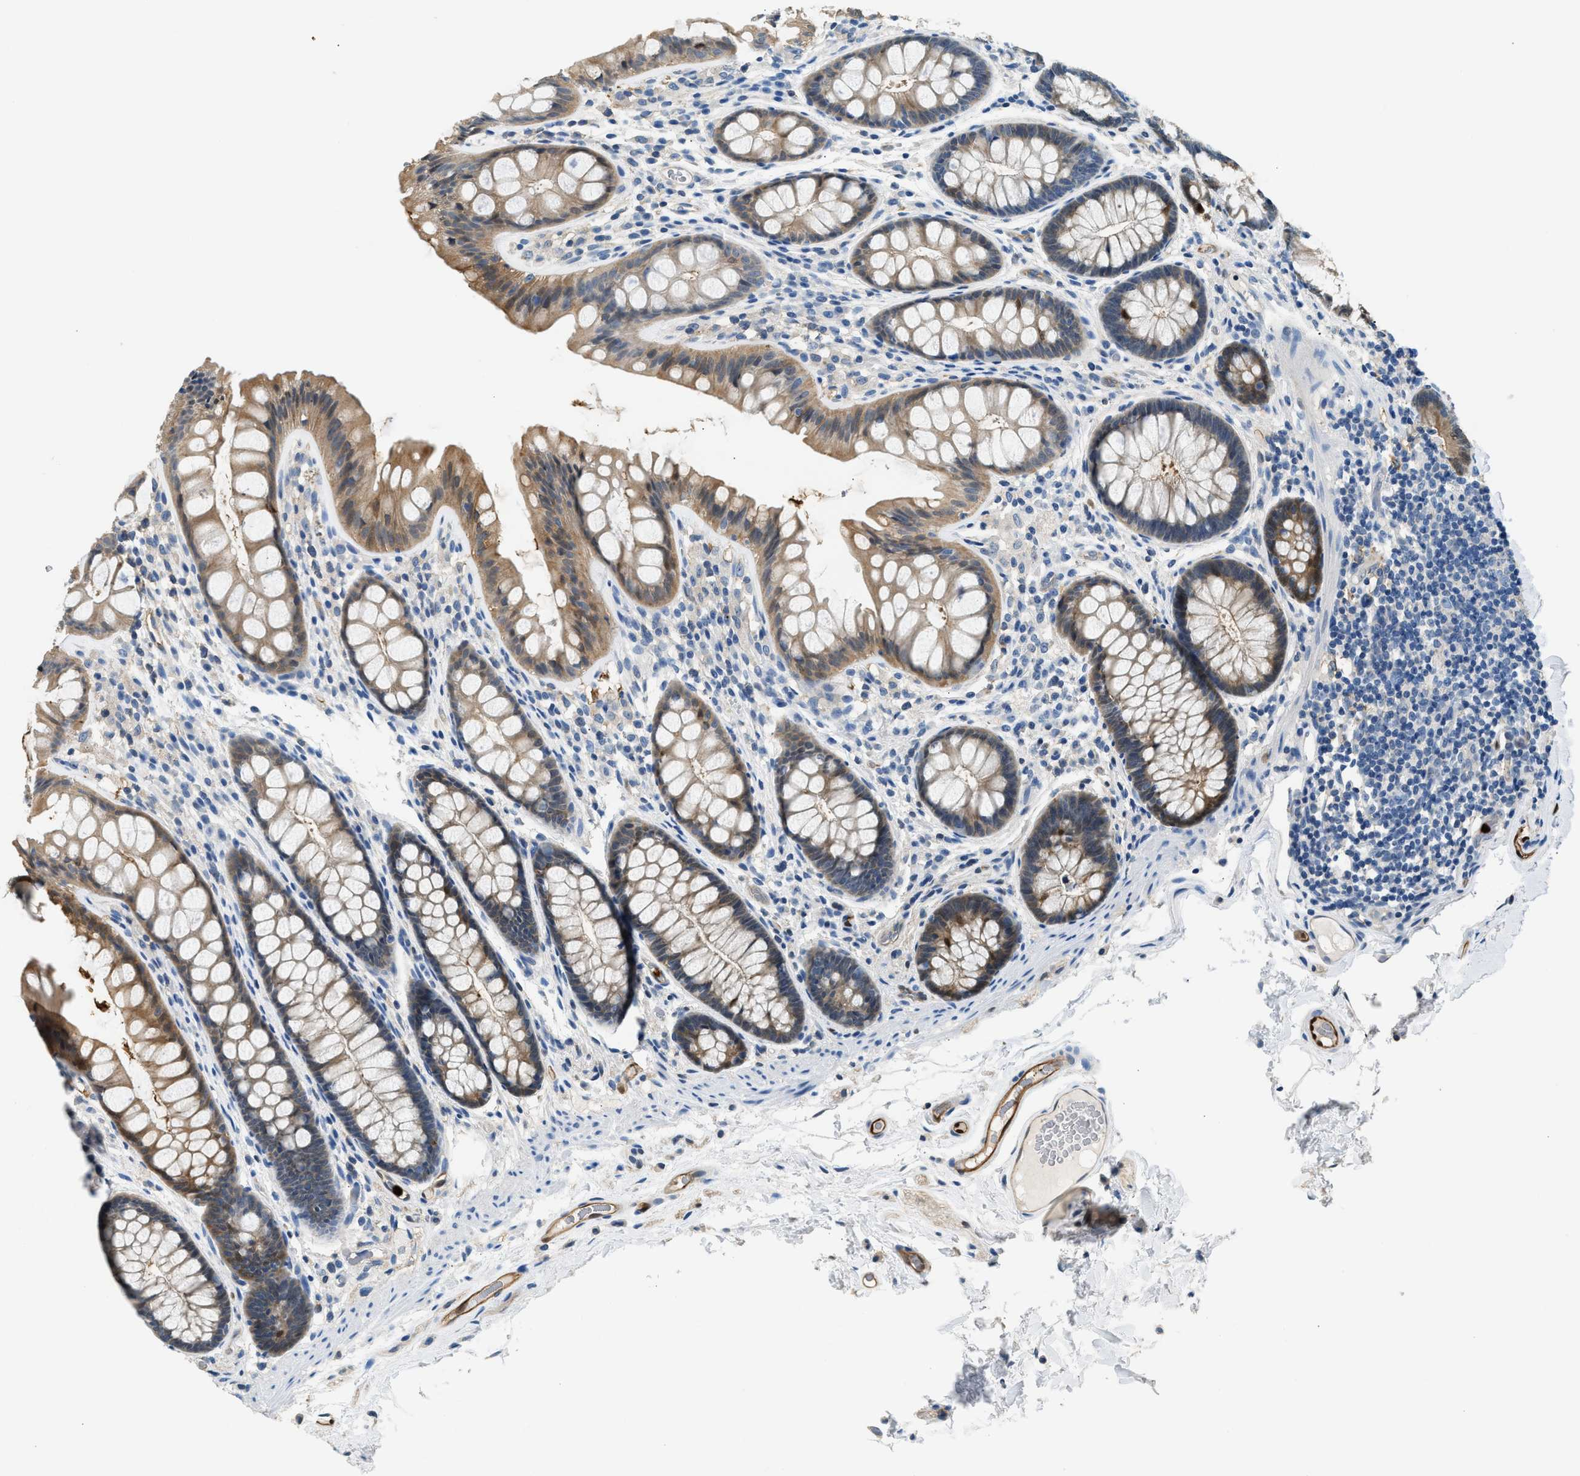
{"staining": {"intensity": "moderate", "quantity": ">75%", "location": "cytoplasmic/membranous"}, "tissue": "colon", "cell_type": "Endothelial cells", "image_type": "normal", "snomed": [{"axis": "morphology", "description": "Normal tissue, NOS"}, {"axis": "topography", "description": "Colon"}], "caption": "Approximately >75% of endothelial cells in normal colon show moderate cytoplasmic/membranous protein positivity as visualized by brown immunohistochemical staining.", "gene": "ANXA3", "patient": {"sex": "female", "age": 56}}